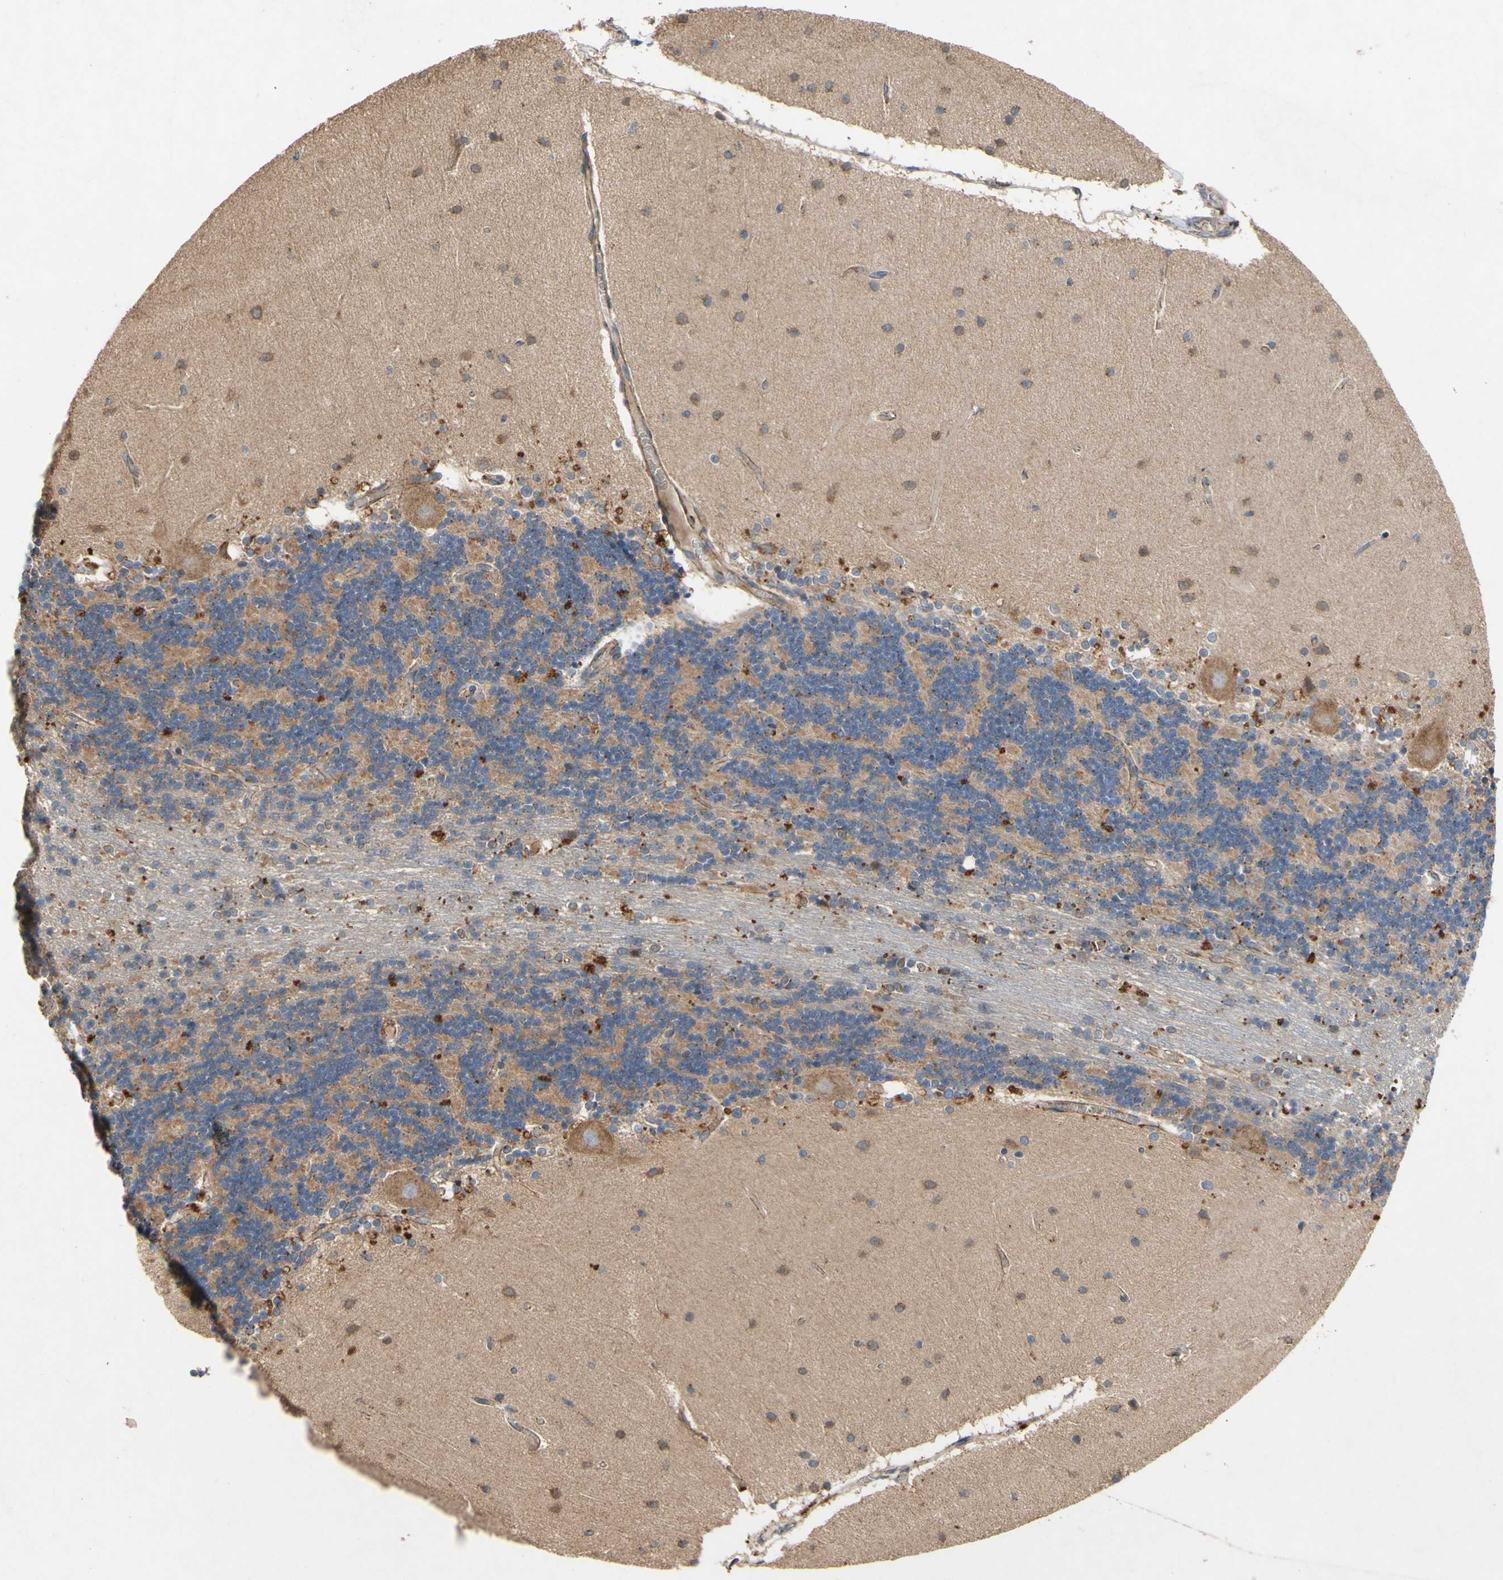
{"staining": {"intensity": "moderate", "quantity": "25%-75%", "location": "cytoplasmic/membranous"}, "tissue": "cerebellum", "cell_type": "Cells in granular layer", "image_type": "normal", "snomed": [{"axis": "morphology", "description": "Normal tissue, NOS"}, {"axis": "topography", "description": "Cerebellum"}], "caption": "Brown immunohistochemical staining in normal cerebellum exhibits moderate cytoplasmic/membranous expression in about 25%-75% of cells in granular layer.", "gene": "PDGFB", "patient": {"sex": "female", "age": 54}}